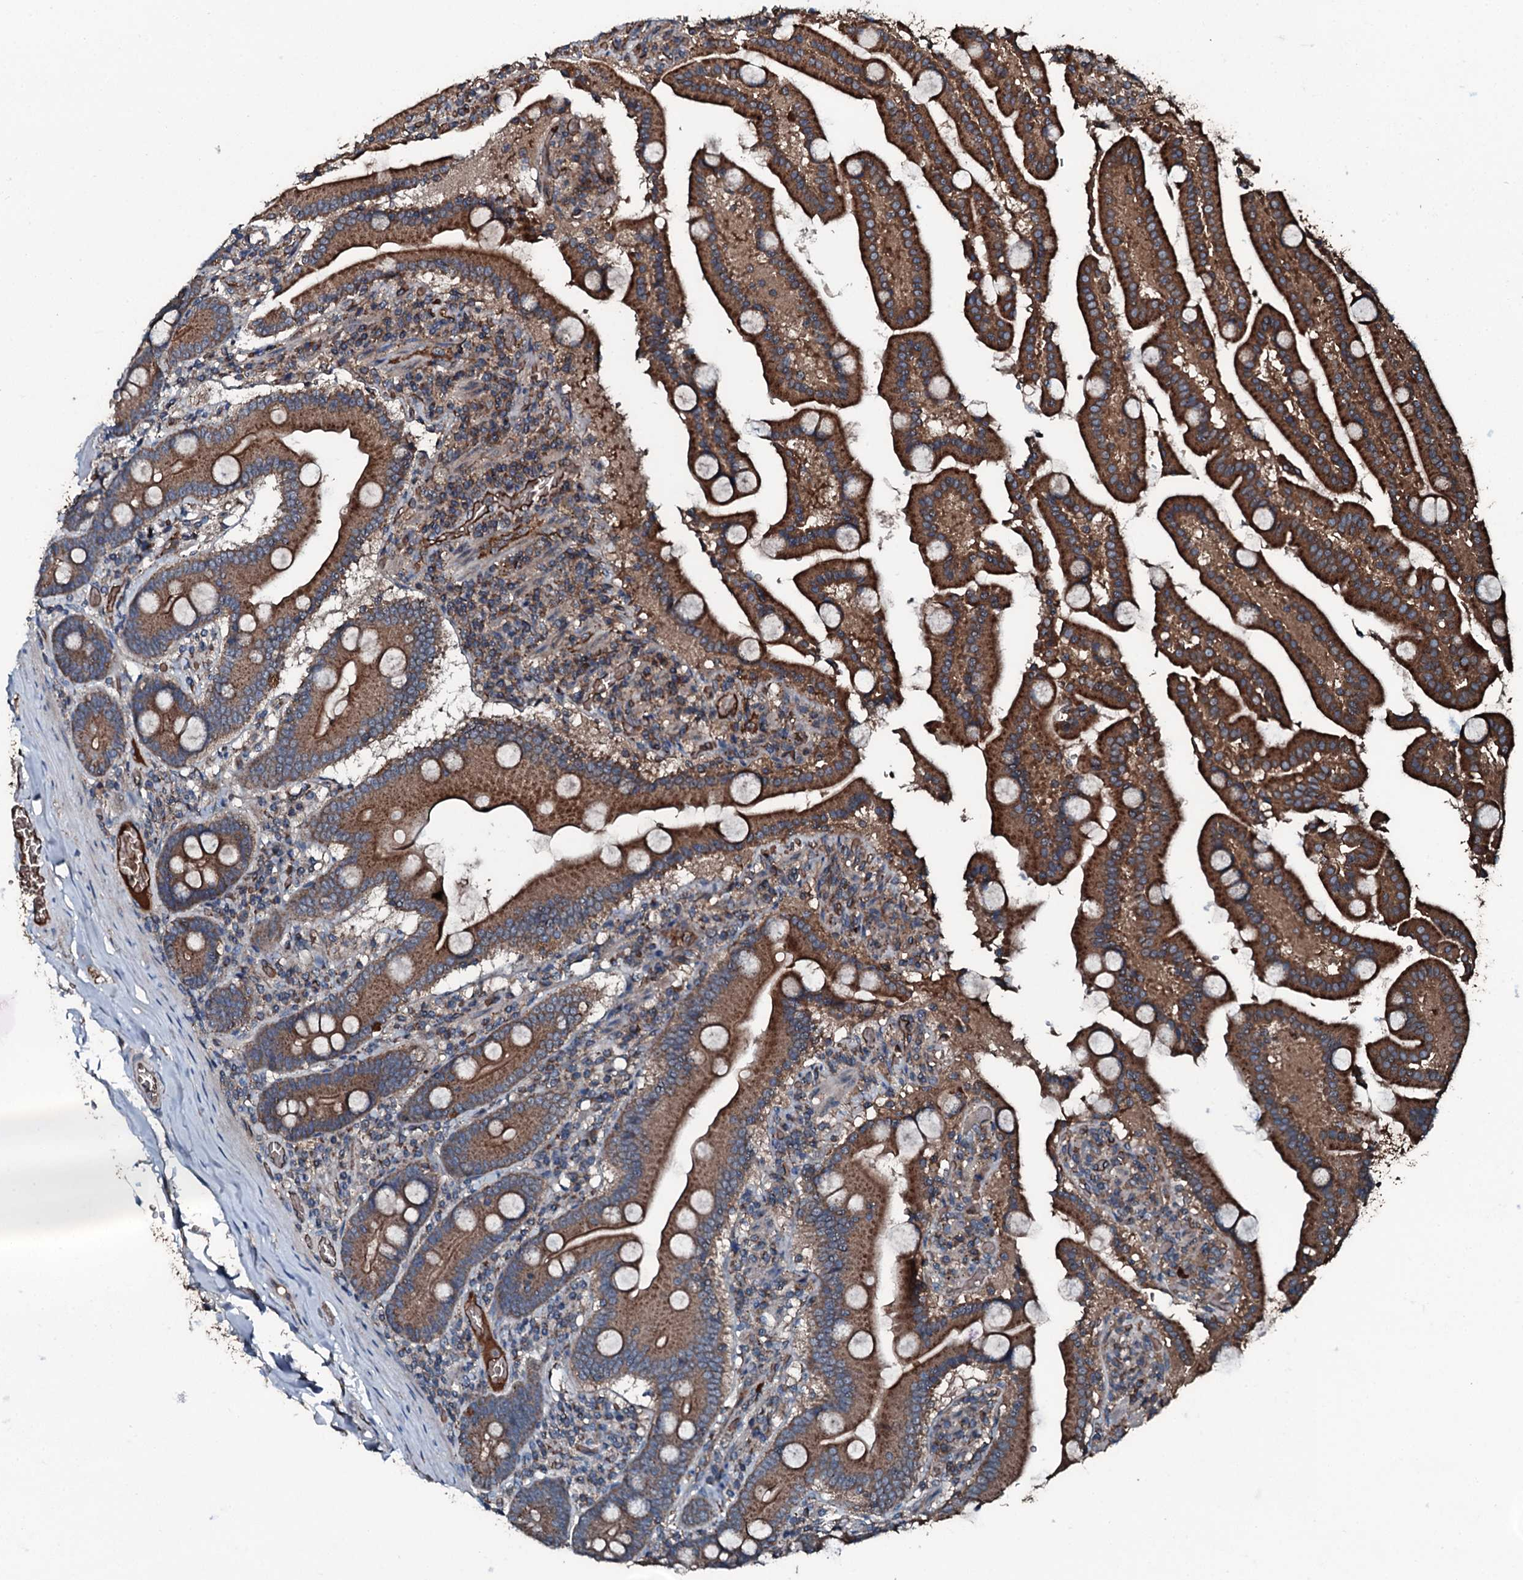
{"staining": {"intensity": "strong", "quantity": ">75%", "location": "cytoplasmic/membranous"}, "tissue": "duodenum", "cell_type": "Glandular cells", "image_type": "normal", "snomed": [{"axis": "morphology", "description": "Normal tissue, NOS"}, {"axis": "topography", "description": "Duodenum"}], "caption": "Immunohistochemical staining of normal duodenum exhibits >75% levels of strong cytoplasmic/membranous protein staining in approximately >75% of glandular cells.", "gene": "TRIM7", "patient": {"sex": "male", "age": 55}}